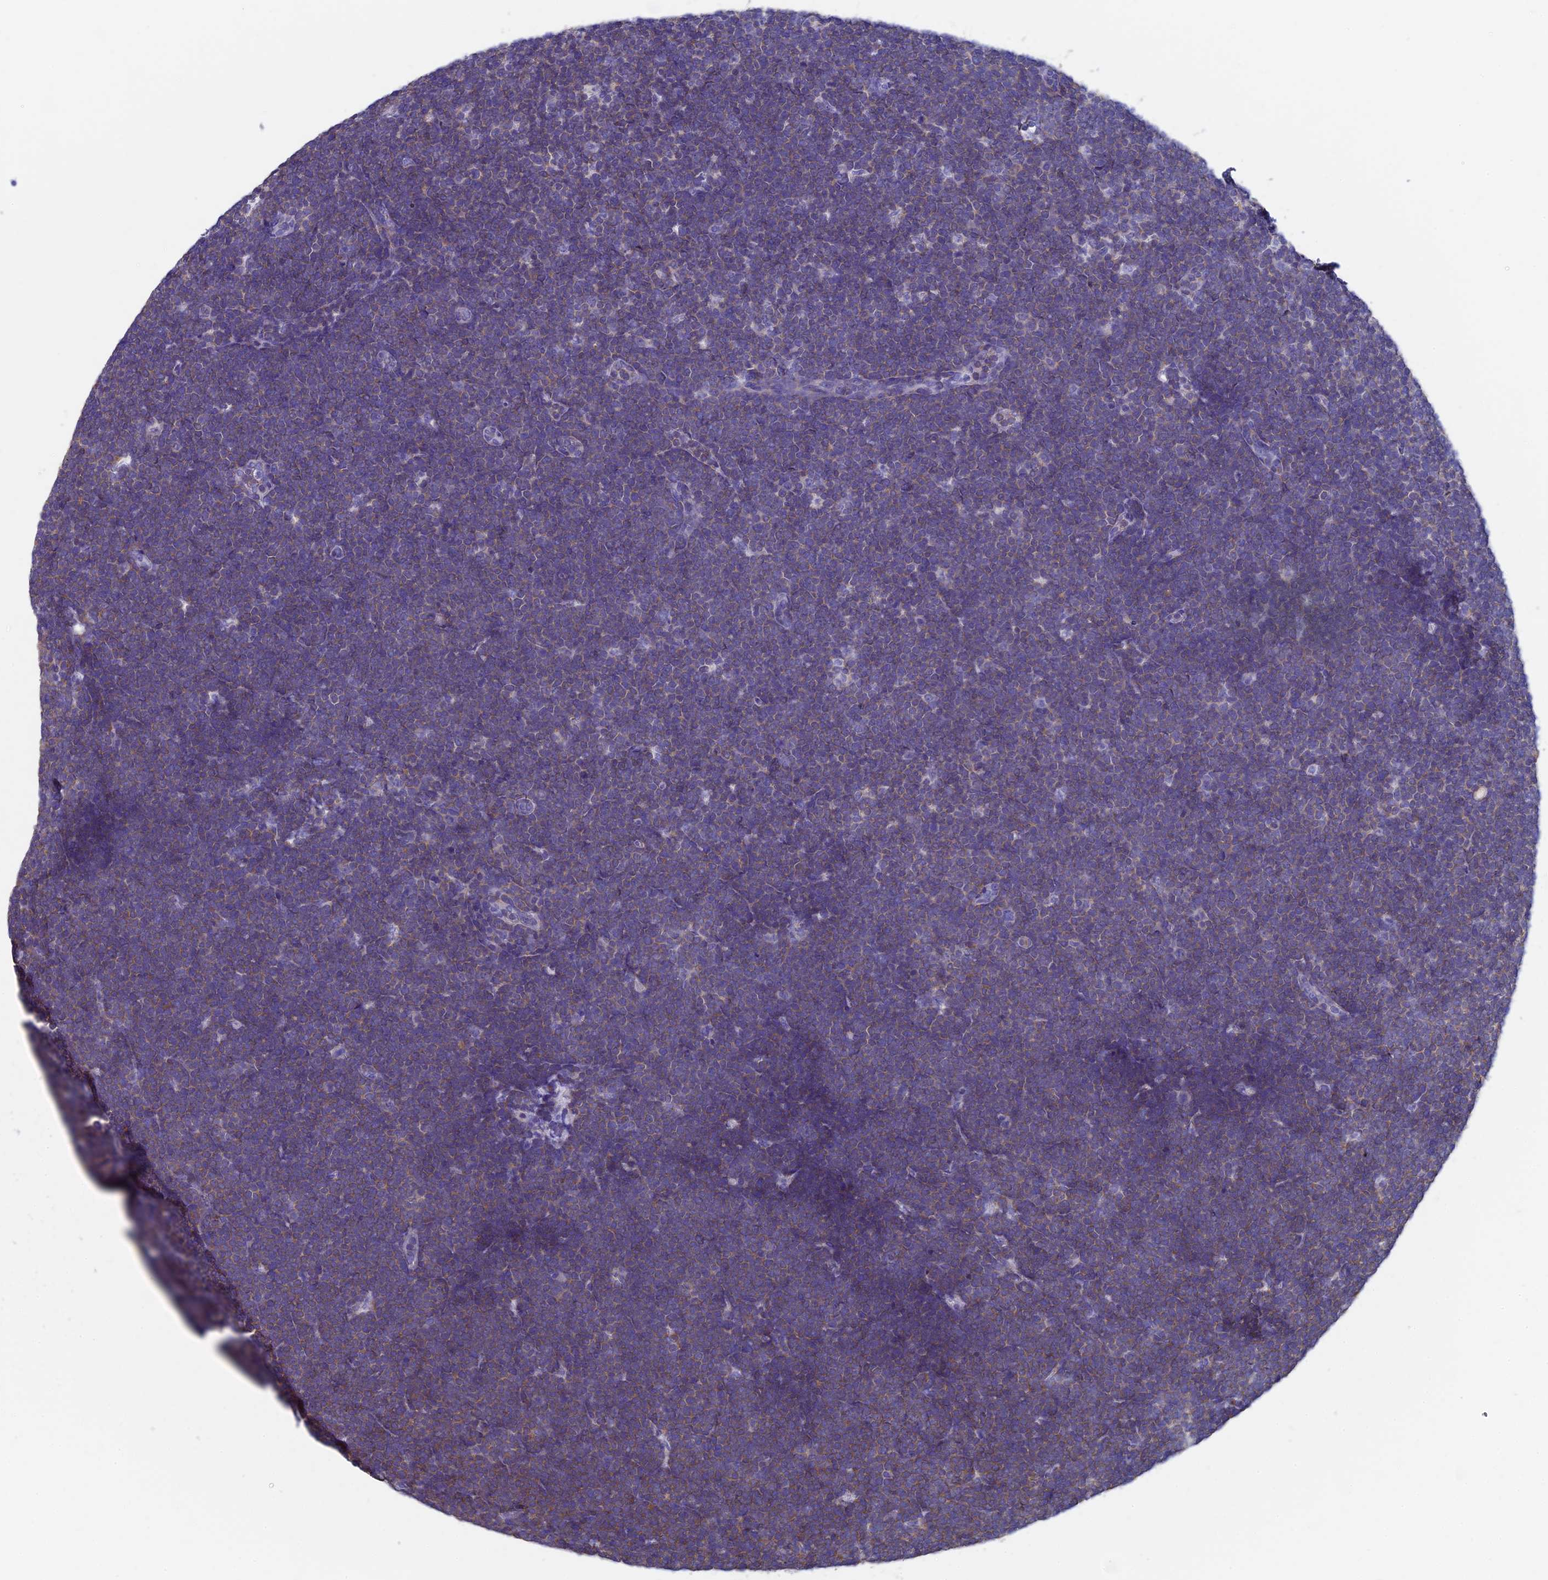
{"staining": {"intensity": "moderate", "quantity": "25%-75%", "location": "cytoplasmic/membranous"}, "tissue": "lymphoma", "cell_type": "Tumor cells", "image_type": "cancer", "snomed": [{"axis": "morphology", "description": "Malignant lymphoma, non-Hodgkin's type, High grade"}, {"axis": "topography", "description": "Lymph node"}], "caption": "Malignant lymphoma, non-Hodgkin's type (high-grade) tissue displays moderate cytoplasmic/membranous expression in about 25%-75% of tumor cells", "gene": "SEPTIN1", "patient": {"sex": "male", "age": 13}}